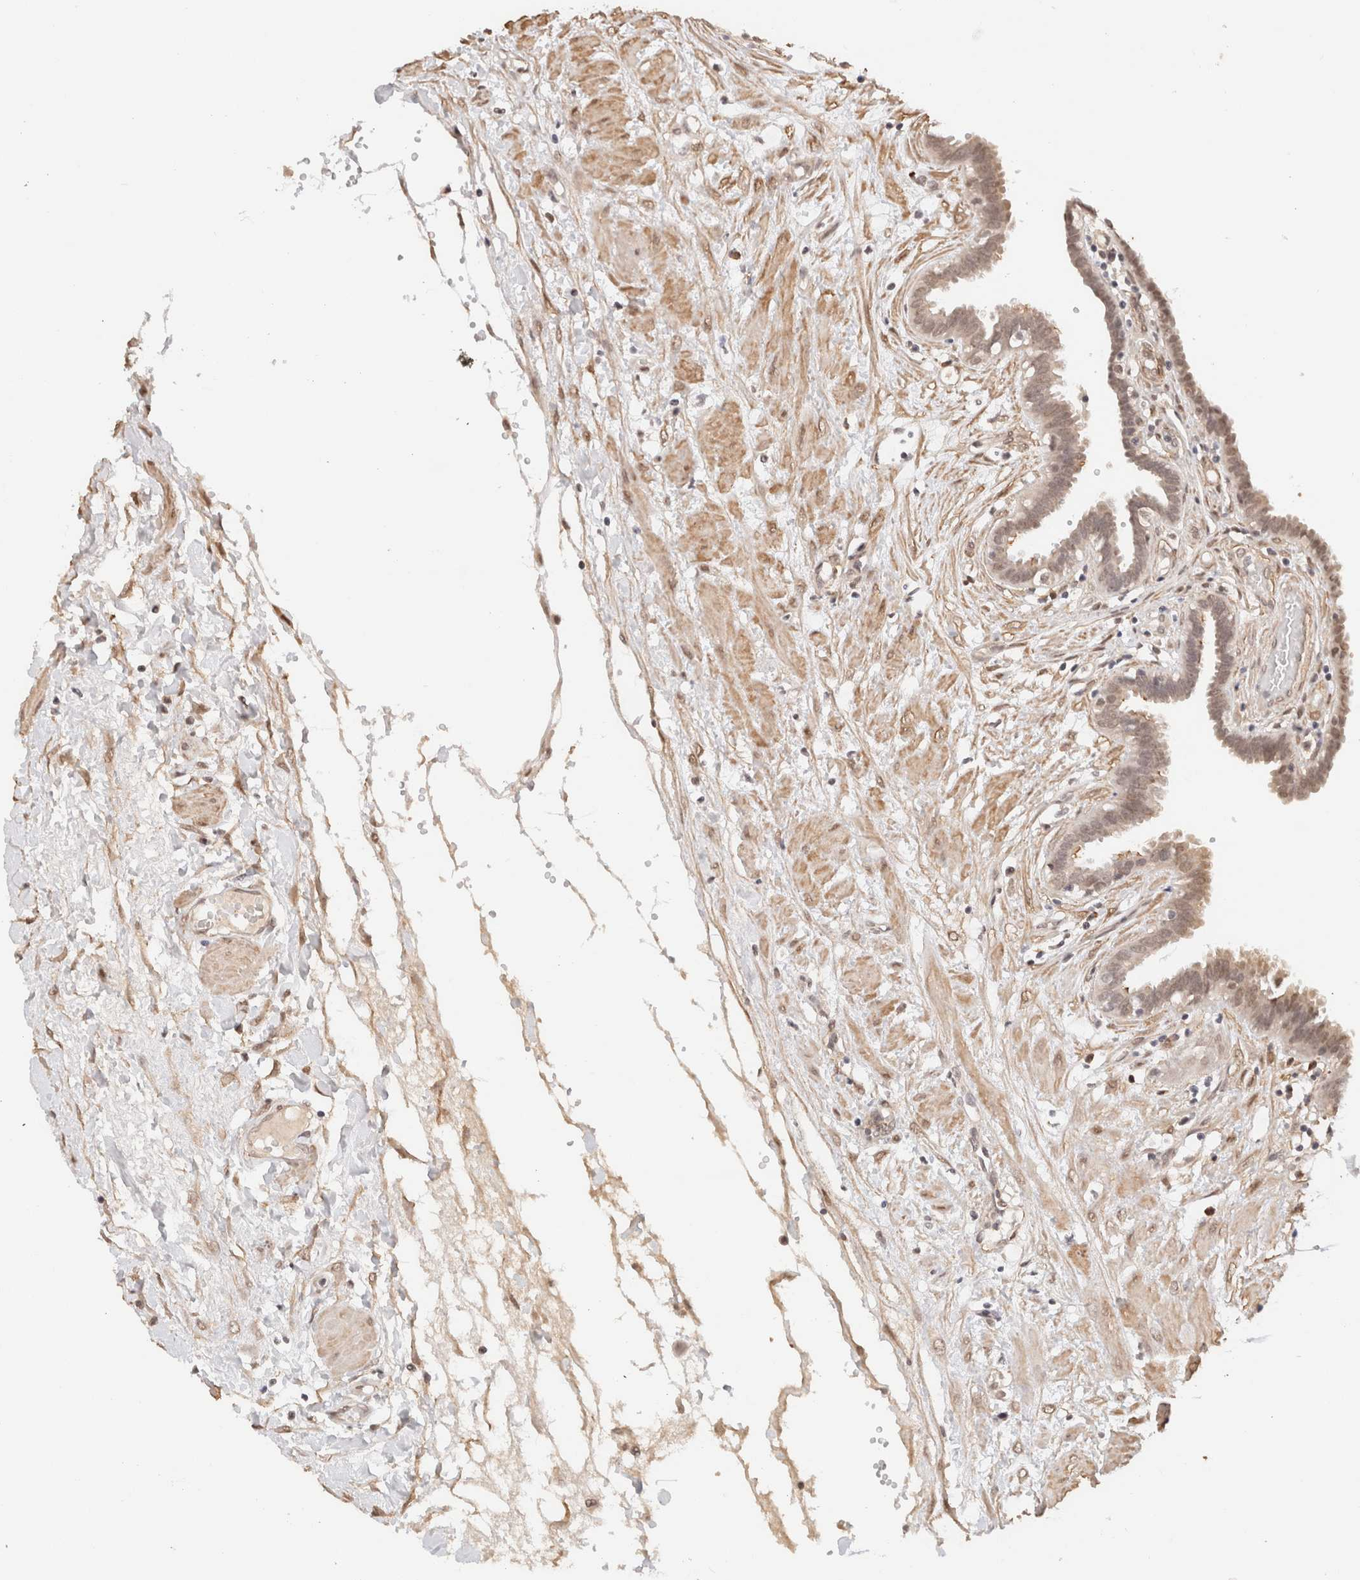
{"staining": {"intensity": "weak", "quantity": ">75%", "location": "cytoplasmic/membranous"}, "tissue": "fallopian tube", "cell_type": "Glandular cells", "image_type": "normal", "snomed": [{"axis": "morphology", "description": "Normal tissue, NOS"}, {"axis": "topography", "description": "Fallopian tube"}, {"axis": "topography", "description": "Placenta"}], "caption": "Immunohistochemistry (IHC) of benign fallopian tube displays low levels of weak cytoplasmic/membranous expression in approximately >75% of glandular cells. (brown staining indicates protein expression, while blue staining denotes nuclei).", "gene": "BRPF3", "patient": {"sex": "female", "age": 32}}